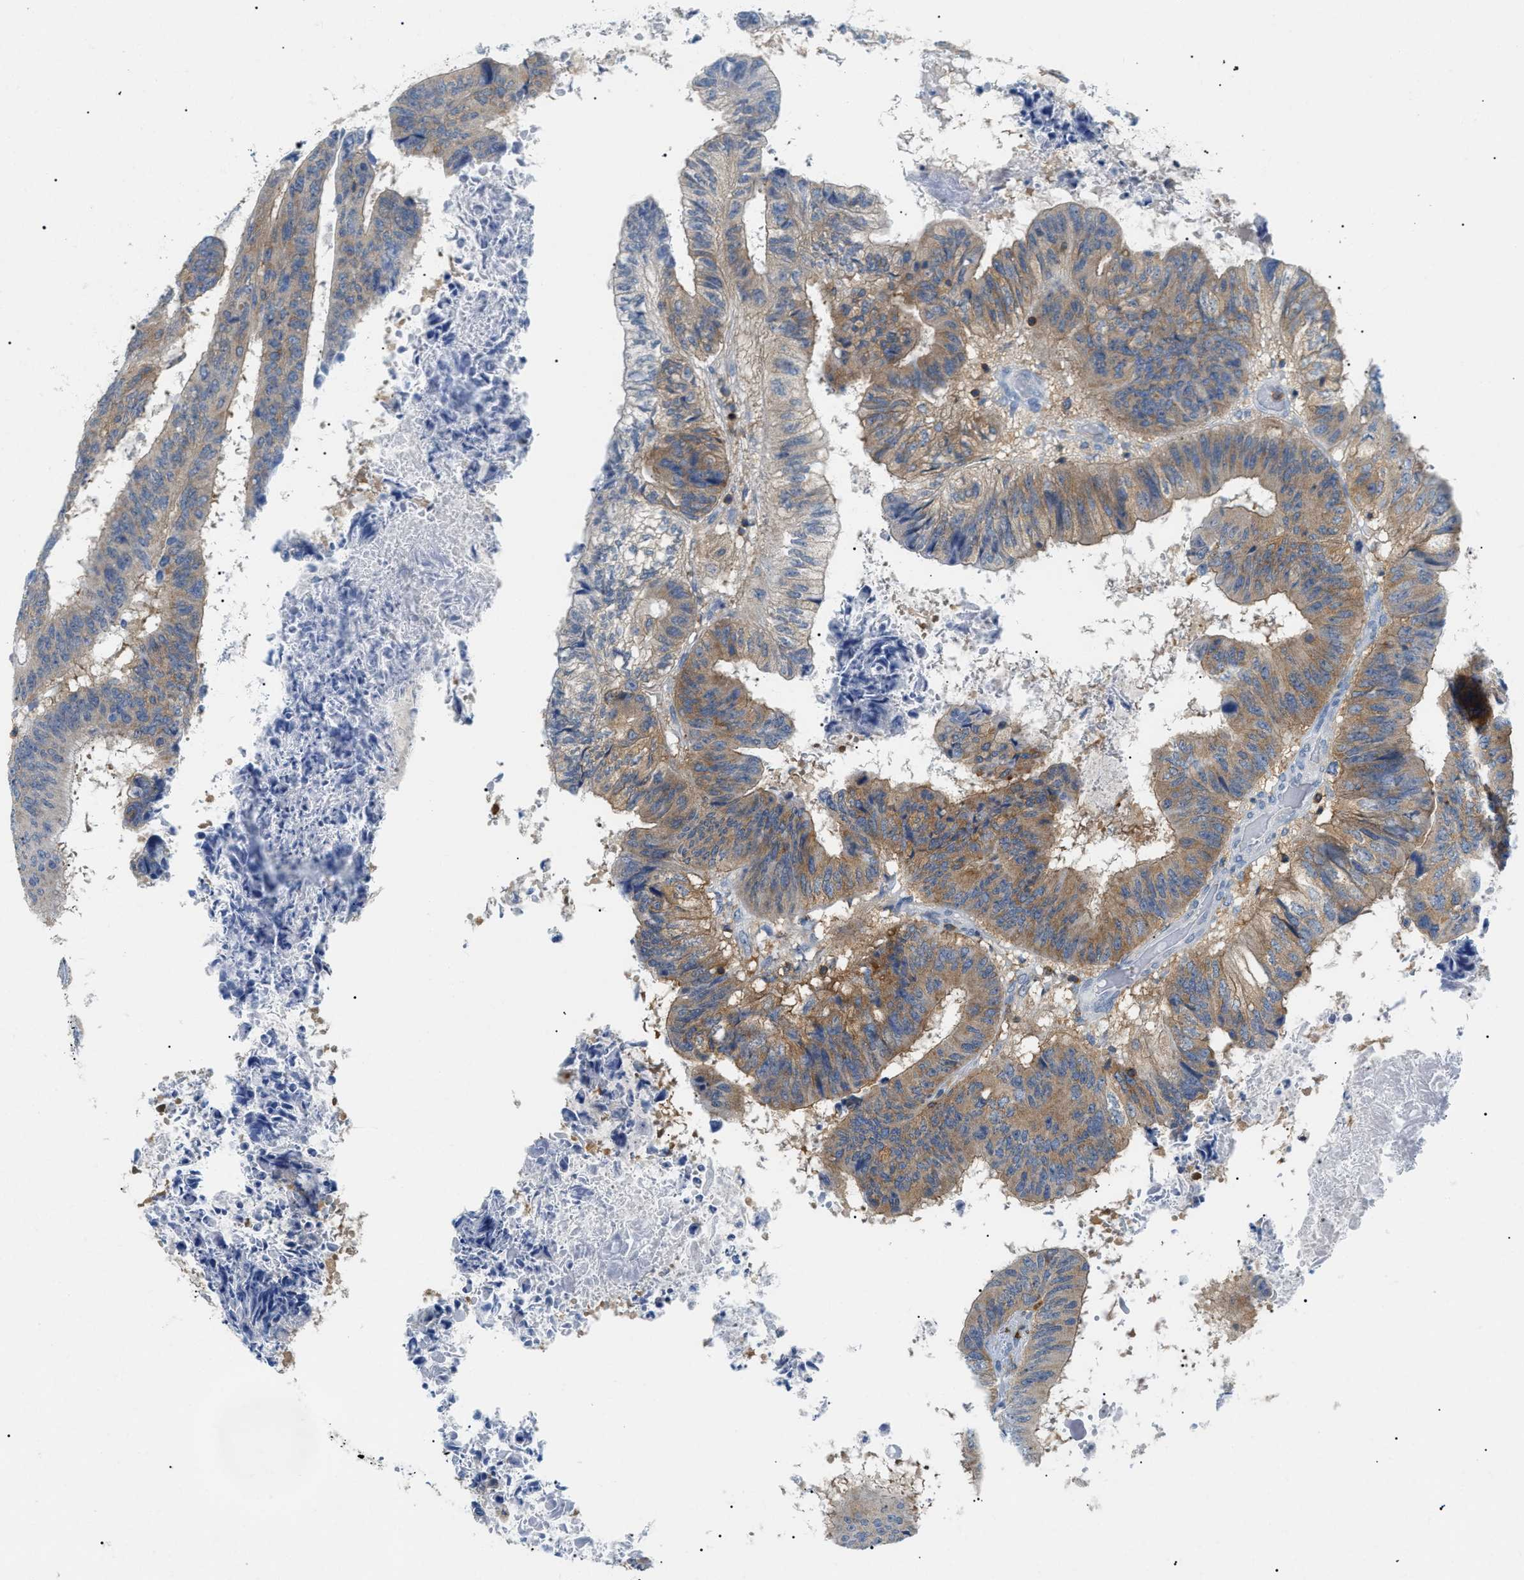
{"staining": {"intensity": "moderate", "quantity": ">75%", "location": "cytoplasmic/membranous"}, "tissue": "colorectal cancer", "cell_type": "Tumor cells", "image_type": "cancer", "snomed": [{"axis": "morphology", "description": "Adenocarcinoma, NOS"}, {"axis": "topography", "description": "Rectum"}], "caption": "Human colorectal cancer stained with a brown dye displays moderate cytoplasmic/membranous positive staining in about >75% of tumor cells.", "gene": "INPP5D", "patient": {"sex": "male", "age": 72}}